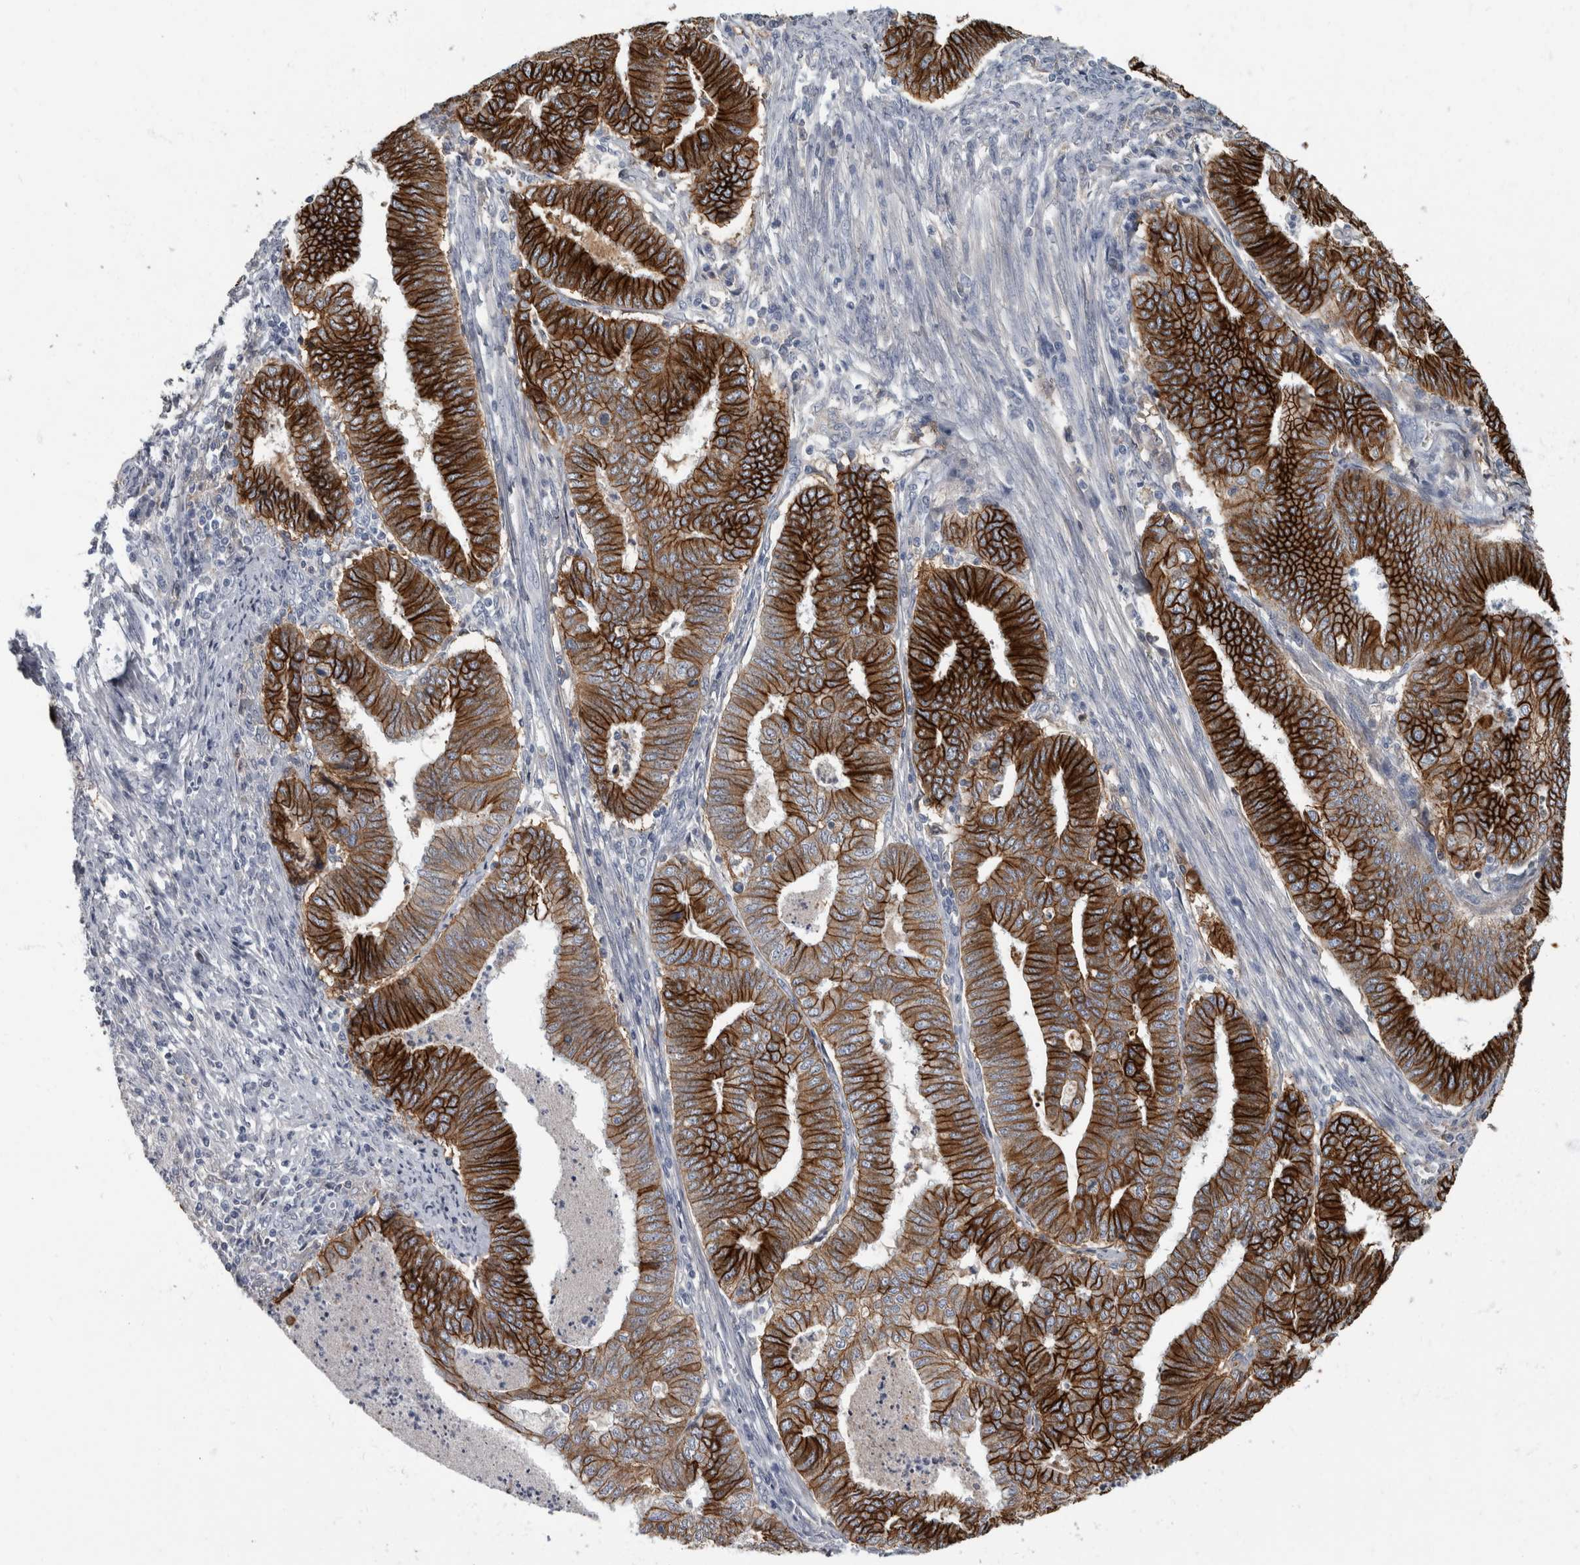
{"staining": {"intensity": "strong", "quantity": ">75%", "location": "cytoplasmic/membranous"}, "tissue": "endometrial cancer", "cell_type": "Tumor cells", "image_type": "cancer", "snomed": [{"axis": "morphology", "description": "Polyp, NOS"}, {"axis": "morphology", "description": "Adenocarcinoma, NOS"}, {"axis": "morphology", "description": "Adenoma, NOS"}, {"axis": "topography", "description": "Endometrium"}], "caption": "Immunohistochemical staining of human polyp (endometrial) displays strong cytoplasmic/membranous protein positivity in approximately >75% of tumor cells. (DAB IHC with brightfield microscopy, high magnification).", "gene": "DSG2", "patient": {"sex": "female", "age": 79}}